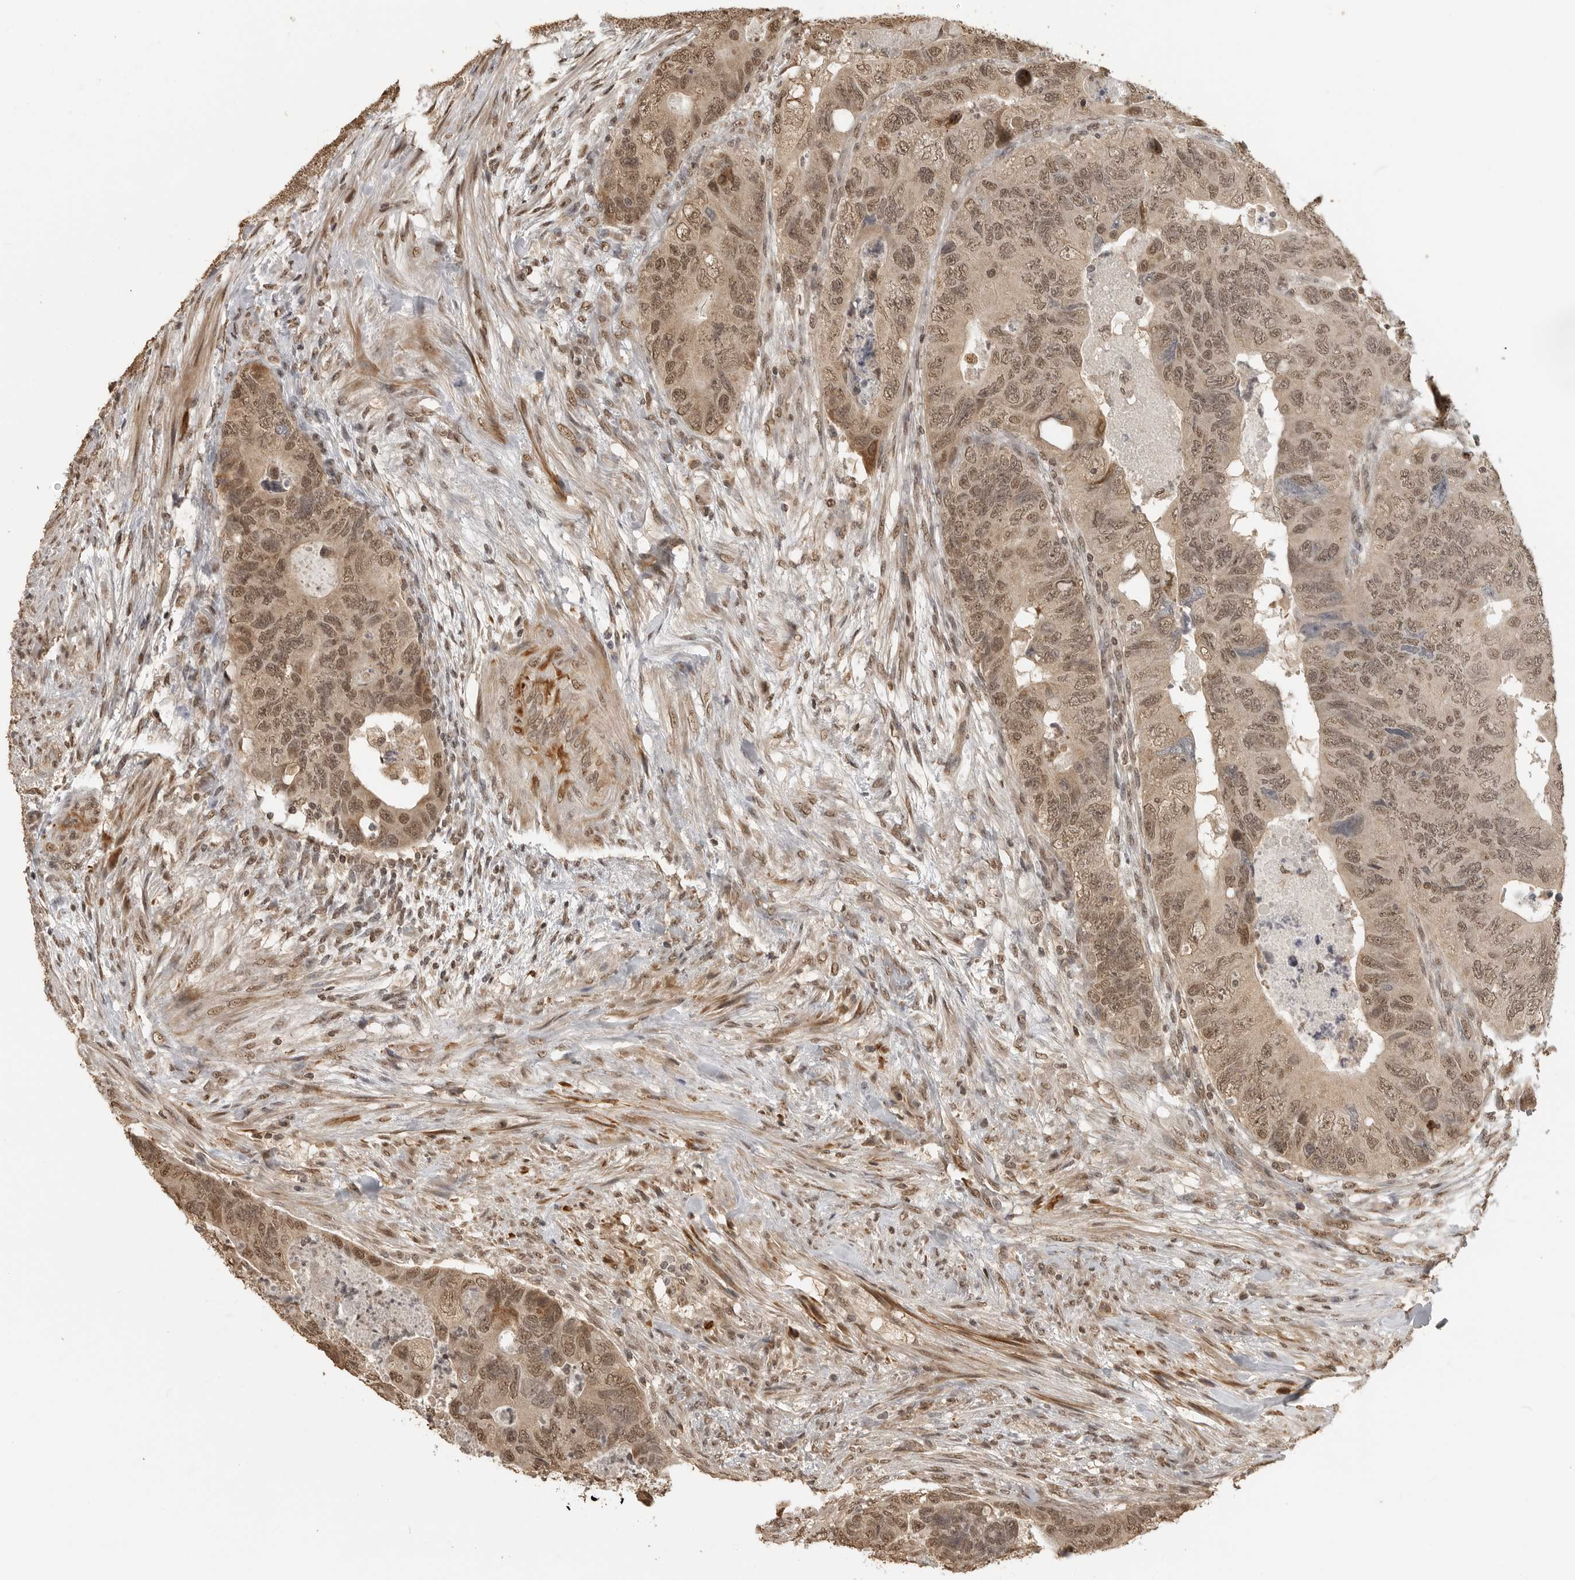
{"staining": {"intensity": "moderate", "quantity": ">75%", "location": "nuclear"}, "tissue": "colorectal cancer", "cell_type": "Tumor cells", "image_type": "cancer", "snomed": [{"axis": "morphology", "description": "Adenocarcinoma, NOS"}, {"axis": "topography", "description": "Rectum"}], "caption": "This micrograph reveals IHC staining of human colorectal cancer (adenocarcinoma), with medium moderate nuclear expression in about >75% of tumor cells.", "gene": "CLOCK", "patient": {"sex": "male", "age": 63}}